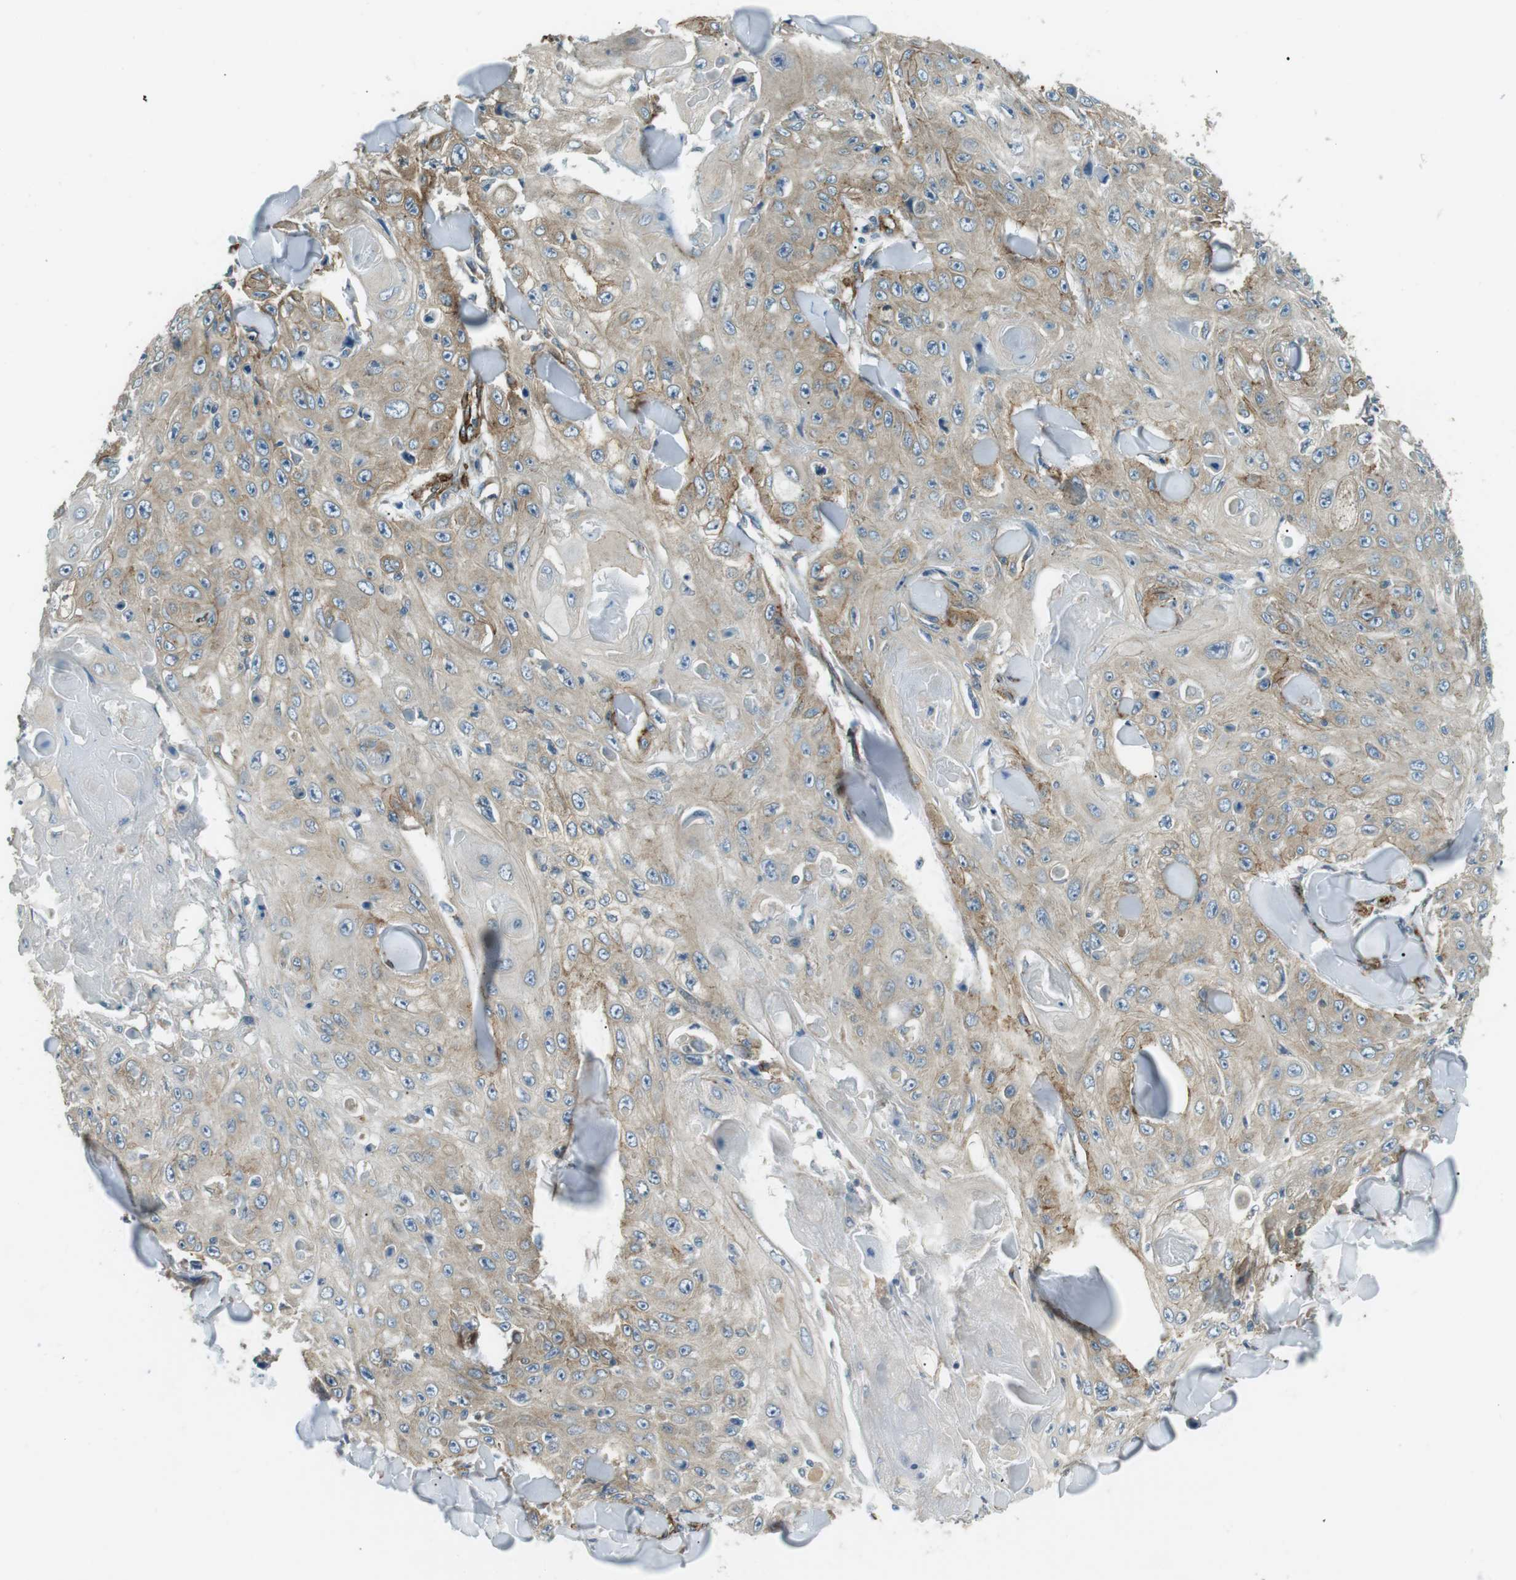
{"staining": {"intensity": "weak", "quantity": "25%-75%", "location": "cytoplasmic/membranous"}, "tissue": "skin cancer", "cell_type": "Tumor cells", "image_type": "cancer", "snomed": [{"axis": "morphology", "description": "Squamous cell carcinoma, NOS"}, {"axis": "topography", "description": "Skin"}], "caption": "Immunohistochemistry staining of skin cancer, which reveals low levels of weak cytoplasmic/membranous staining in approximately 25%-75% of tumor cells indicating weak cytoplasmic/membranous protein staining. The staining was performed using DAB (brown) for protein detection and nuclei were counterstained in hematoxylin (blue).", "gene": "ODR4", "patient": {"sex": "male", "age": 86}}